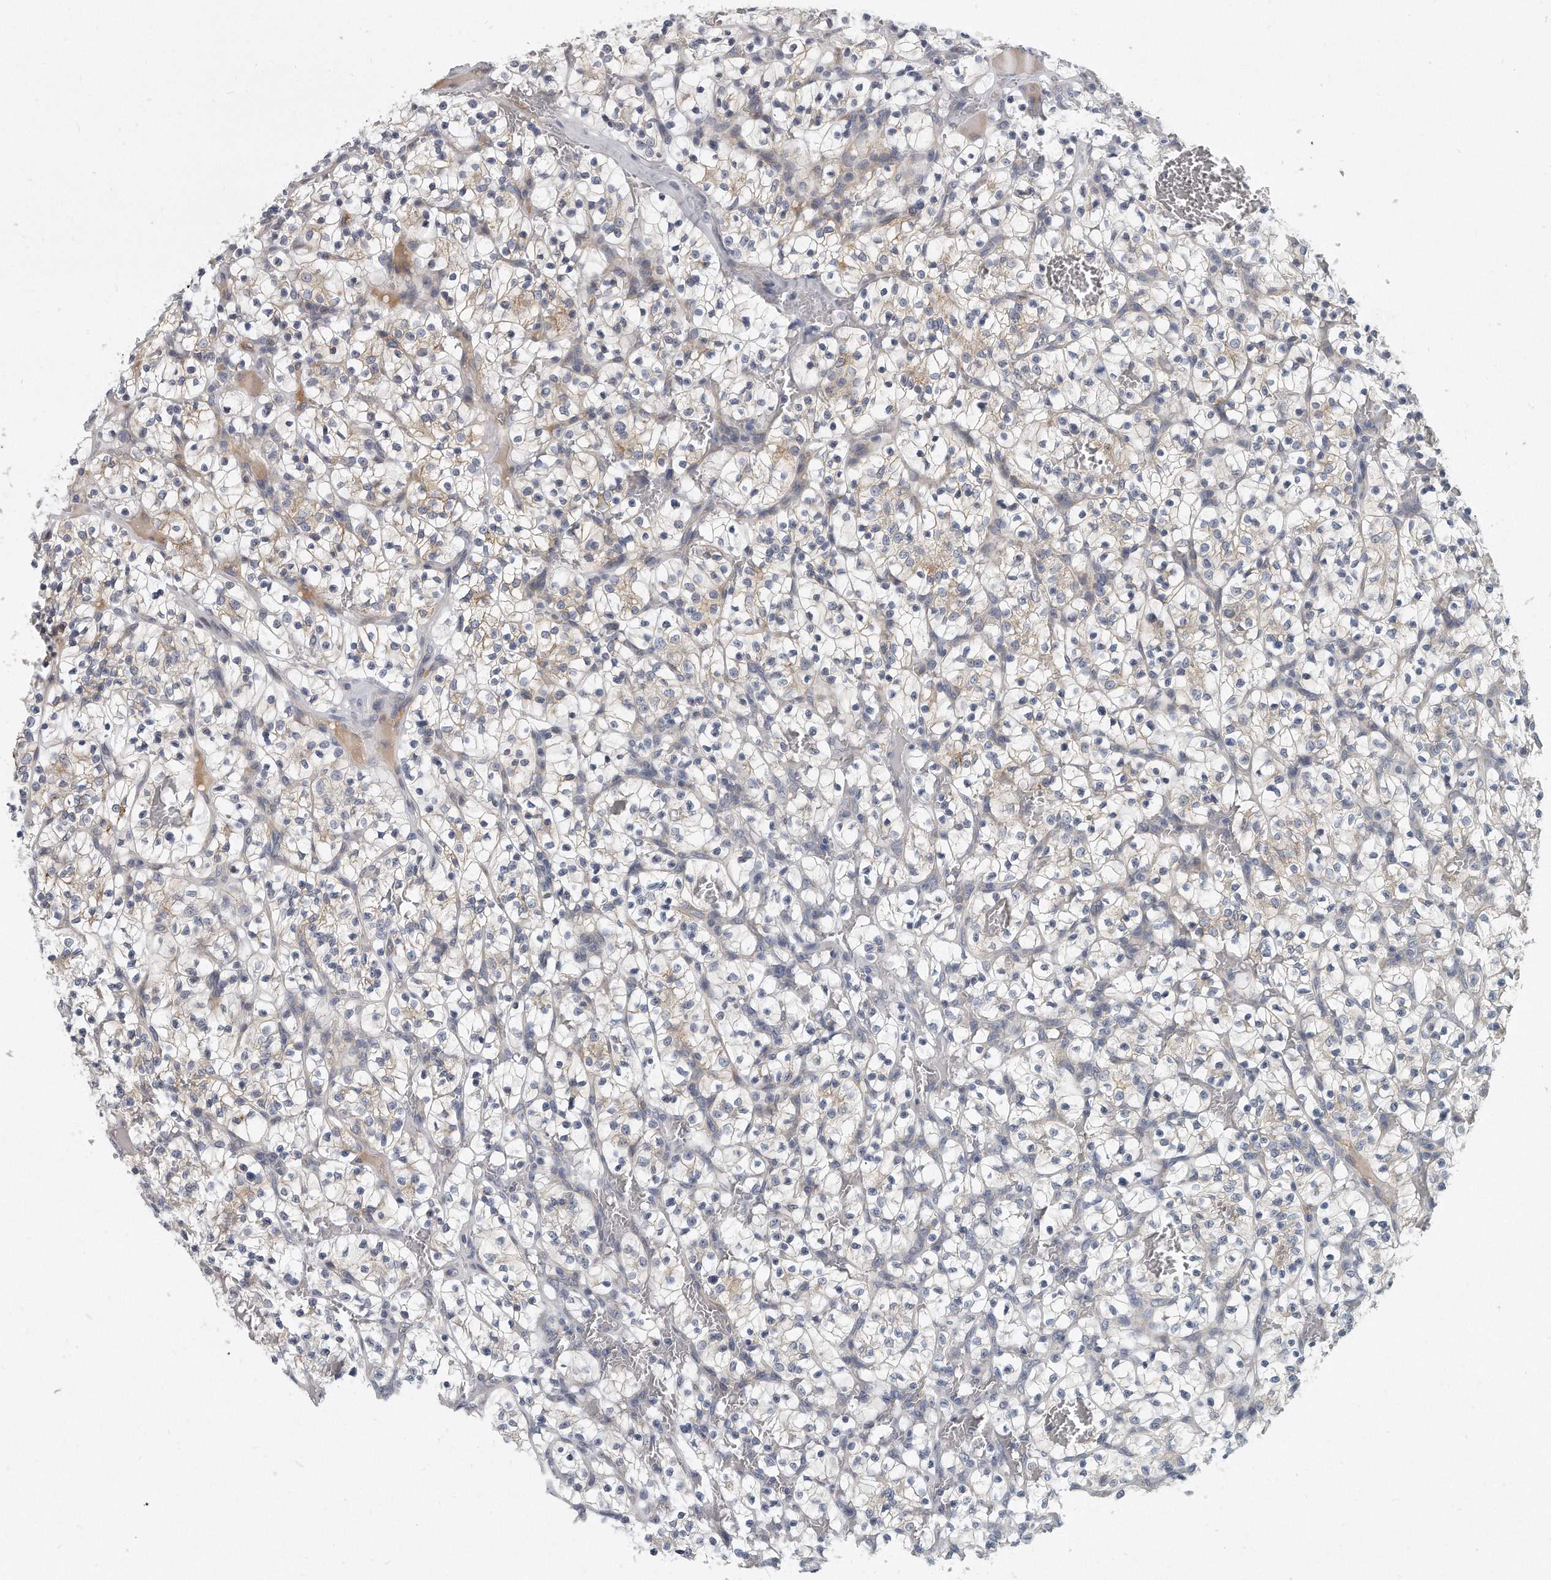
{"staining": {"intensity": "weak", "quantity": "25%-75%", "location": "cytoplasmic/membranous"}, "tissue": "renal cancer", "cell_type": "Tumor cells", "image_type": "cancer", "snomed": [{"axis": "morphology", "description": "Adenocarcinoma, NOS"}, {"axis": "topography", "description": "Kidney"}], "caption": "Immunohistochemical staining of renal cancer (adenocarcinoma) exhibits weak cytoplasmic/membranous protein staining in approximately 25%-75% of tumor cells.", "gene": "PLEKHA6", "patient": {"sex": "female", "age": 57}}